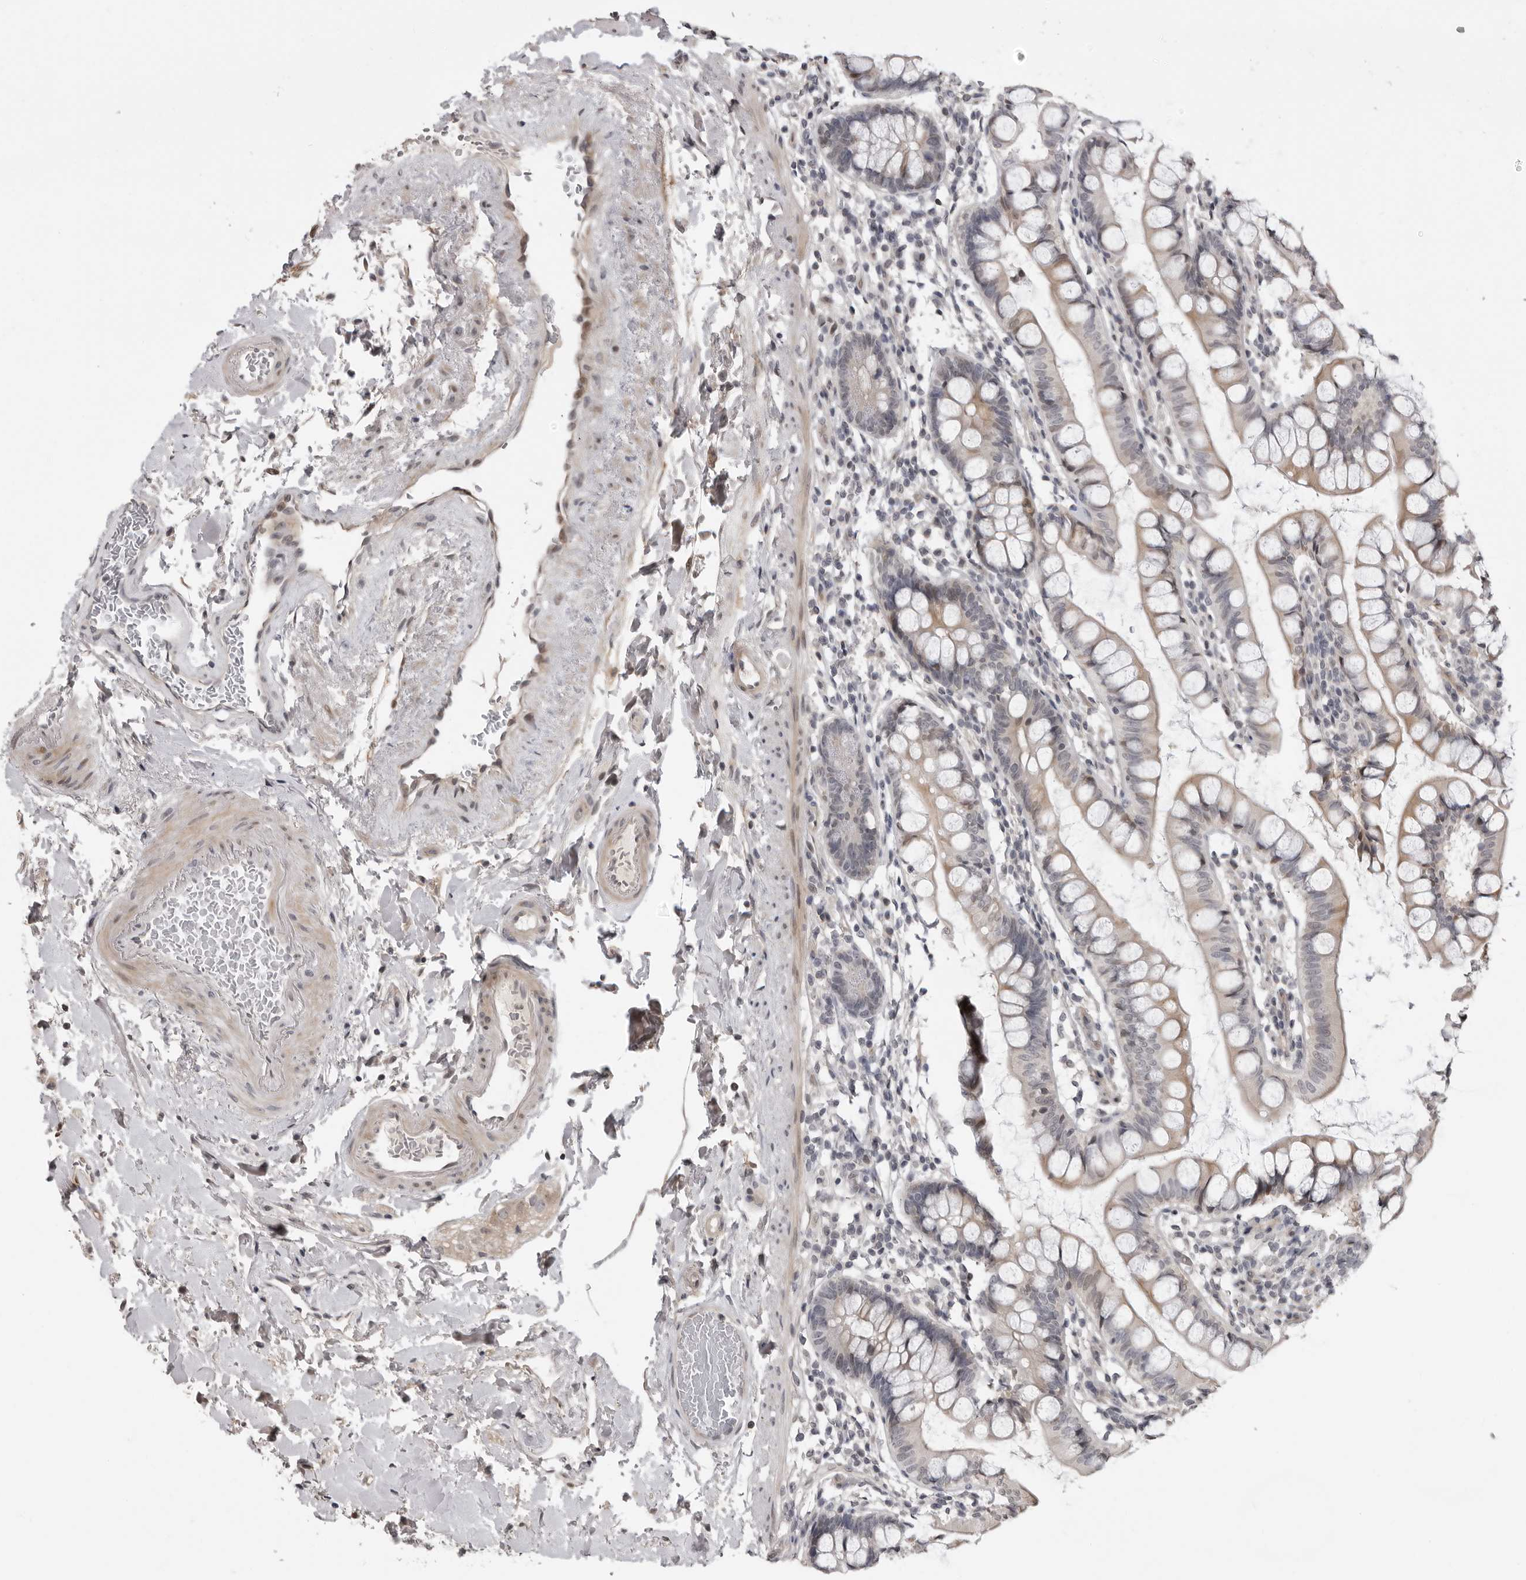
{"staining": {"intensity": "weak", "quantity": "<25%", "location": "cytoplasmic/membranous"}, "tissue": "small intestine", "cell_type": "Glandular cells", "image_type": "normal", "snomed": [{"axis": "morphology", "description": "Normal tissue, NOS"}, {"axis": "topography", "description": "Small intestine"}], "caption": "Small intestine stained for a protein using IHC reveals no positivity glandular cells.", "gene": "PRRX2", "patient": {"sex": "female", "age": 84}}